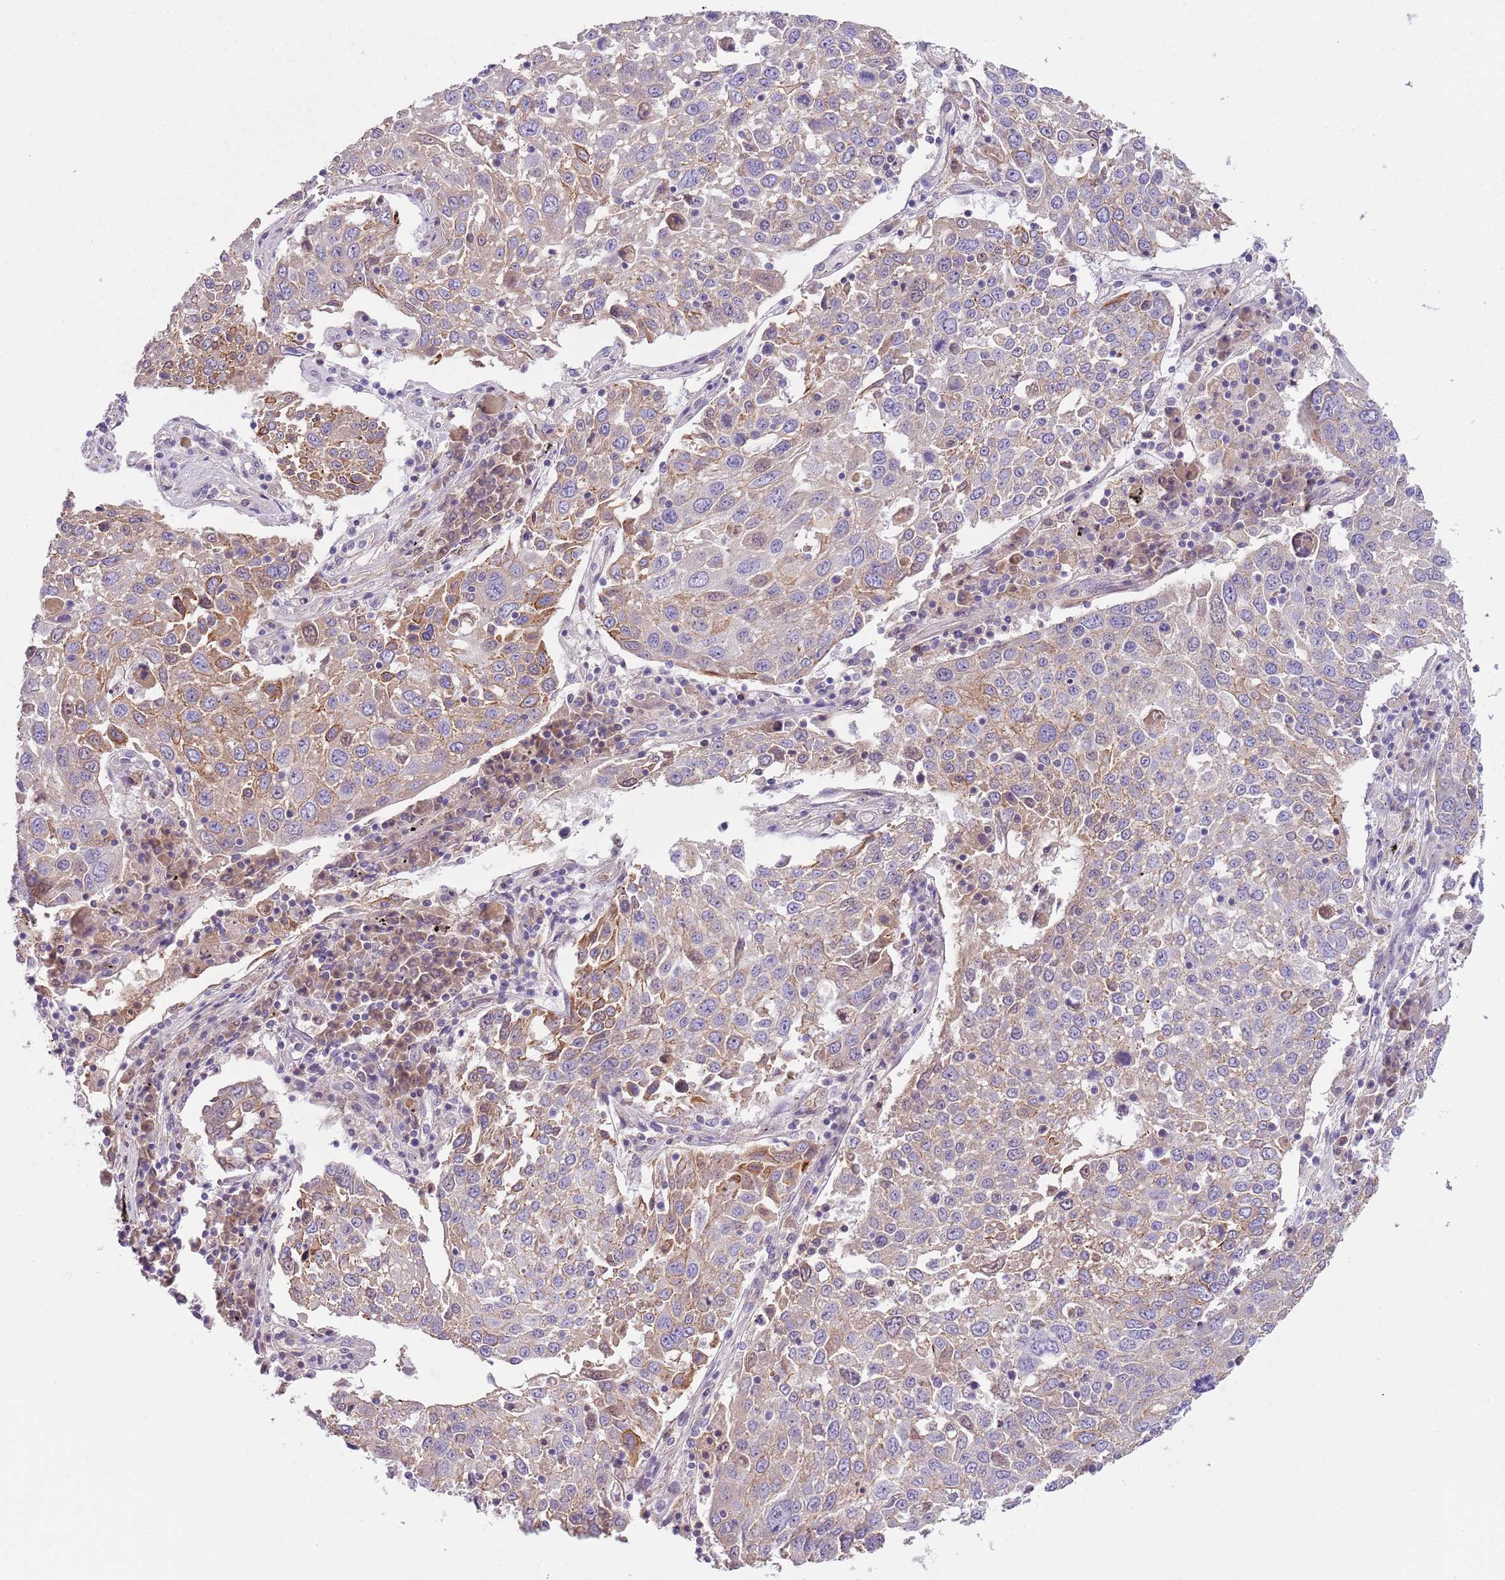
{"staining": {"intensity": "moderate", "quantity": "25%-75%", "location": "cytoplasmic/membranous"}, "tissue": "lung cancer", "cell_type": "Tumor cells", "image_type": "cancer", "snomed": [{"axis": "morphology", "description": "Squamous cell carcinoma, NOS"}, {"axis": "topography", "description": "Lung"}], "caption": "Squamous cell carcinoma (lung) was stained to show a protein in brown. There is medium levels of moderate cytoplasmic/membranous expression in about 25%-75% of tumor cells.", "gene": "HES3", "patient": {"sex": "male", "age": 65}}